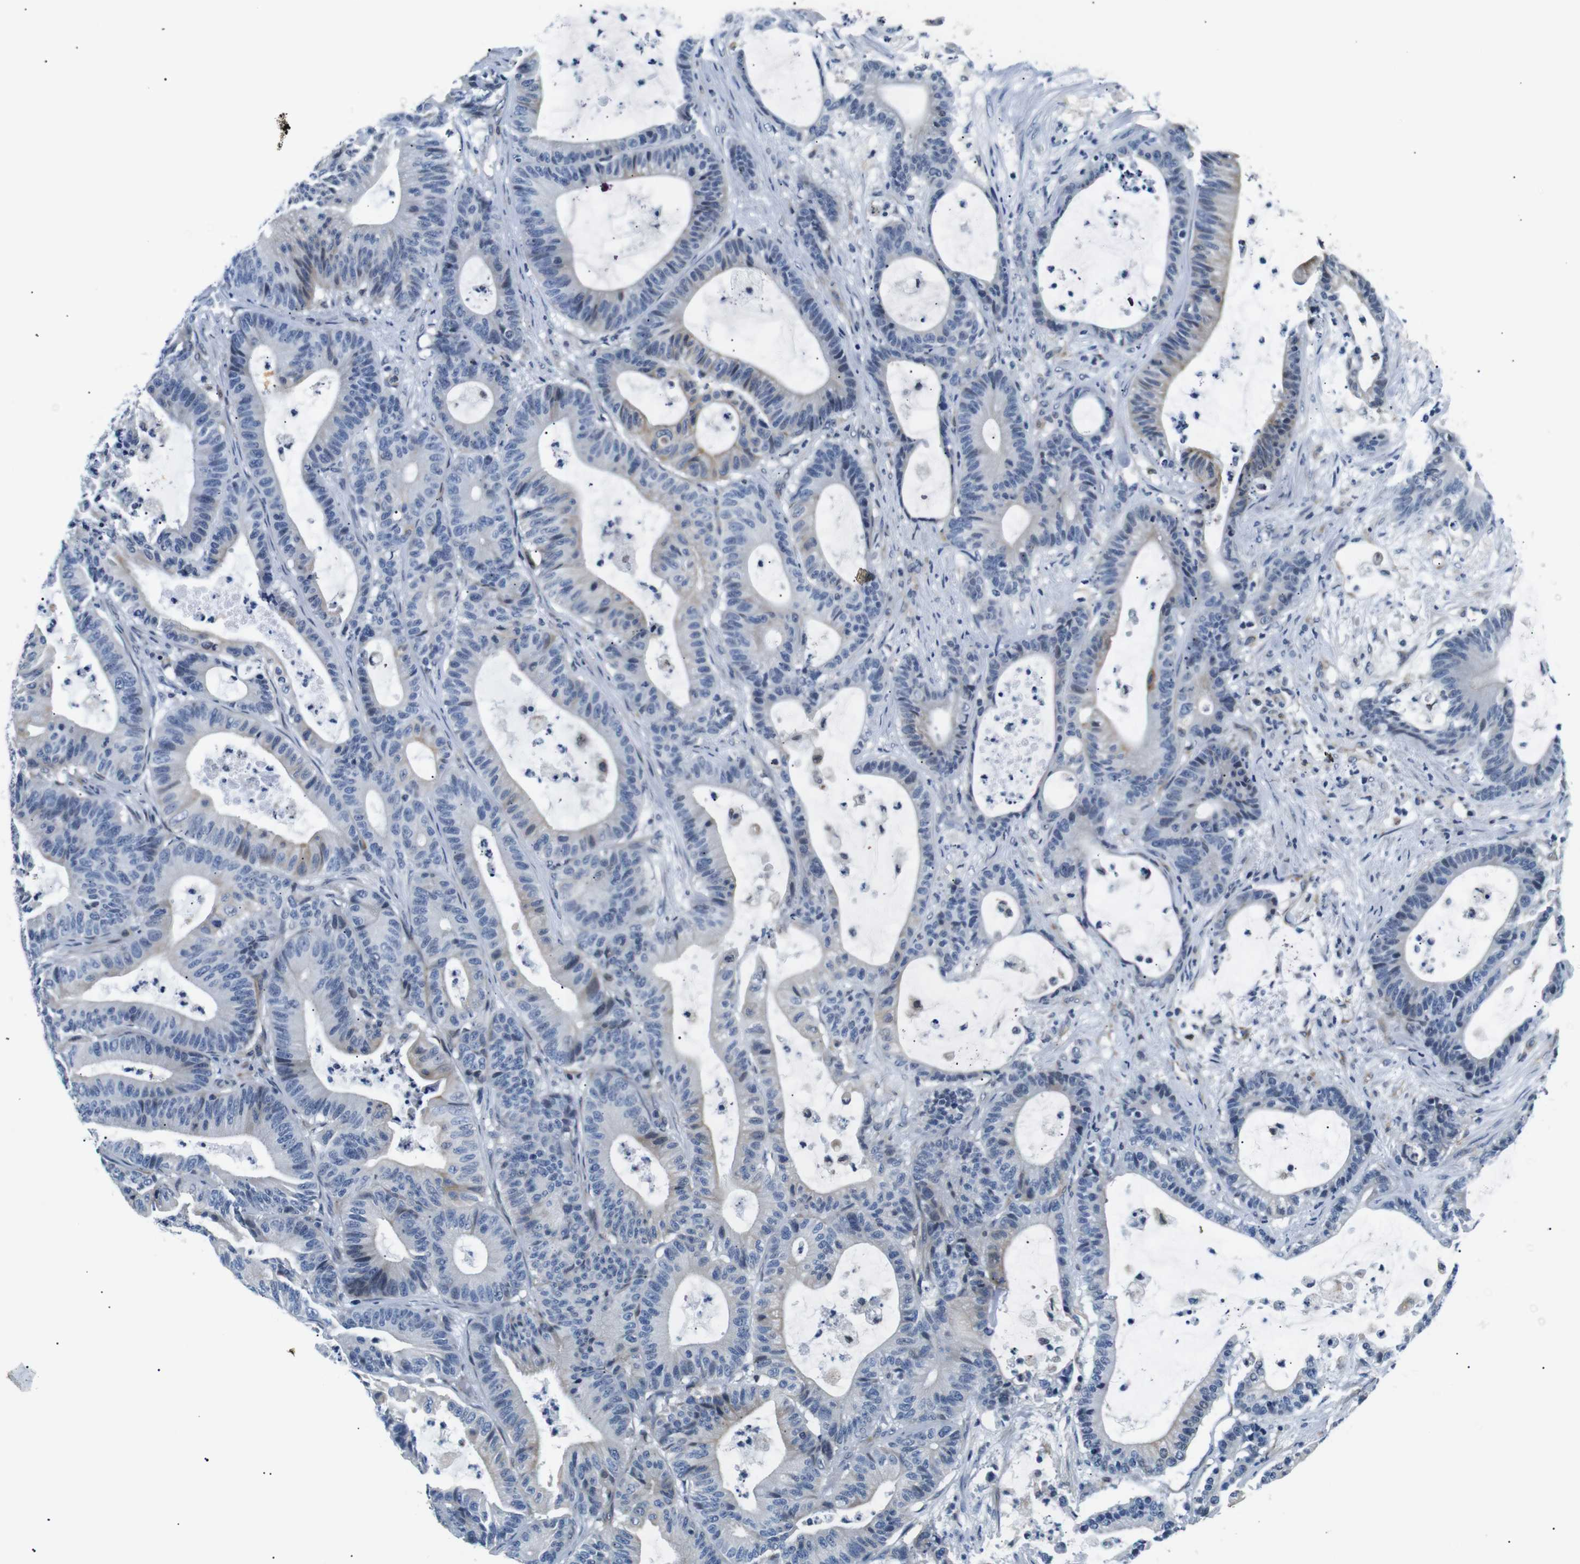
{"staining": {"intensity": "weak", "quantity": "<25%", "location": "cytoplasmic/membranous"}, "tissue": "colorectal cancer", "cell_type": "Tumor cells", "image_type": "cancer", "snomed": [{"axis": "morphology", "description": "Adenocarcinoma, NOS"}, {"axis": "topography", "description": "Colon"}], "caption": "A high-resolution photomicrograph shows immunohistochemistry (IHC) staining of adenocarcinoma (colorectal), which displays no significant positivity in tumor cells.", "gene": "TAFA1", "patient": {"sex": "female", "age": 84}}